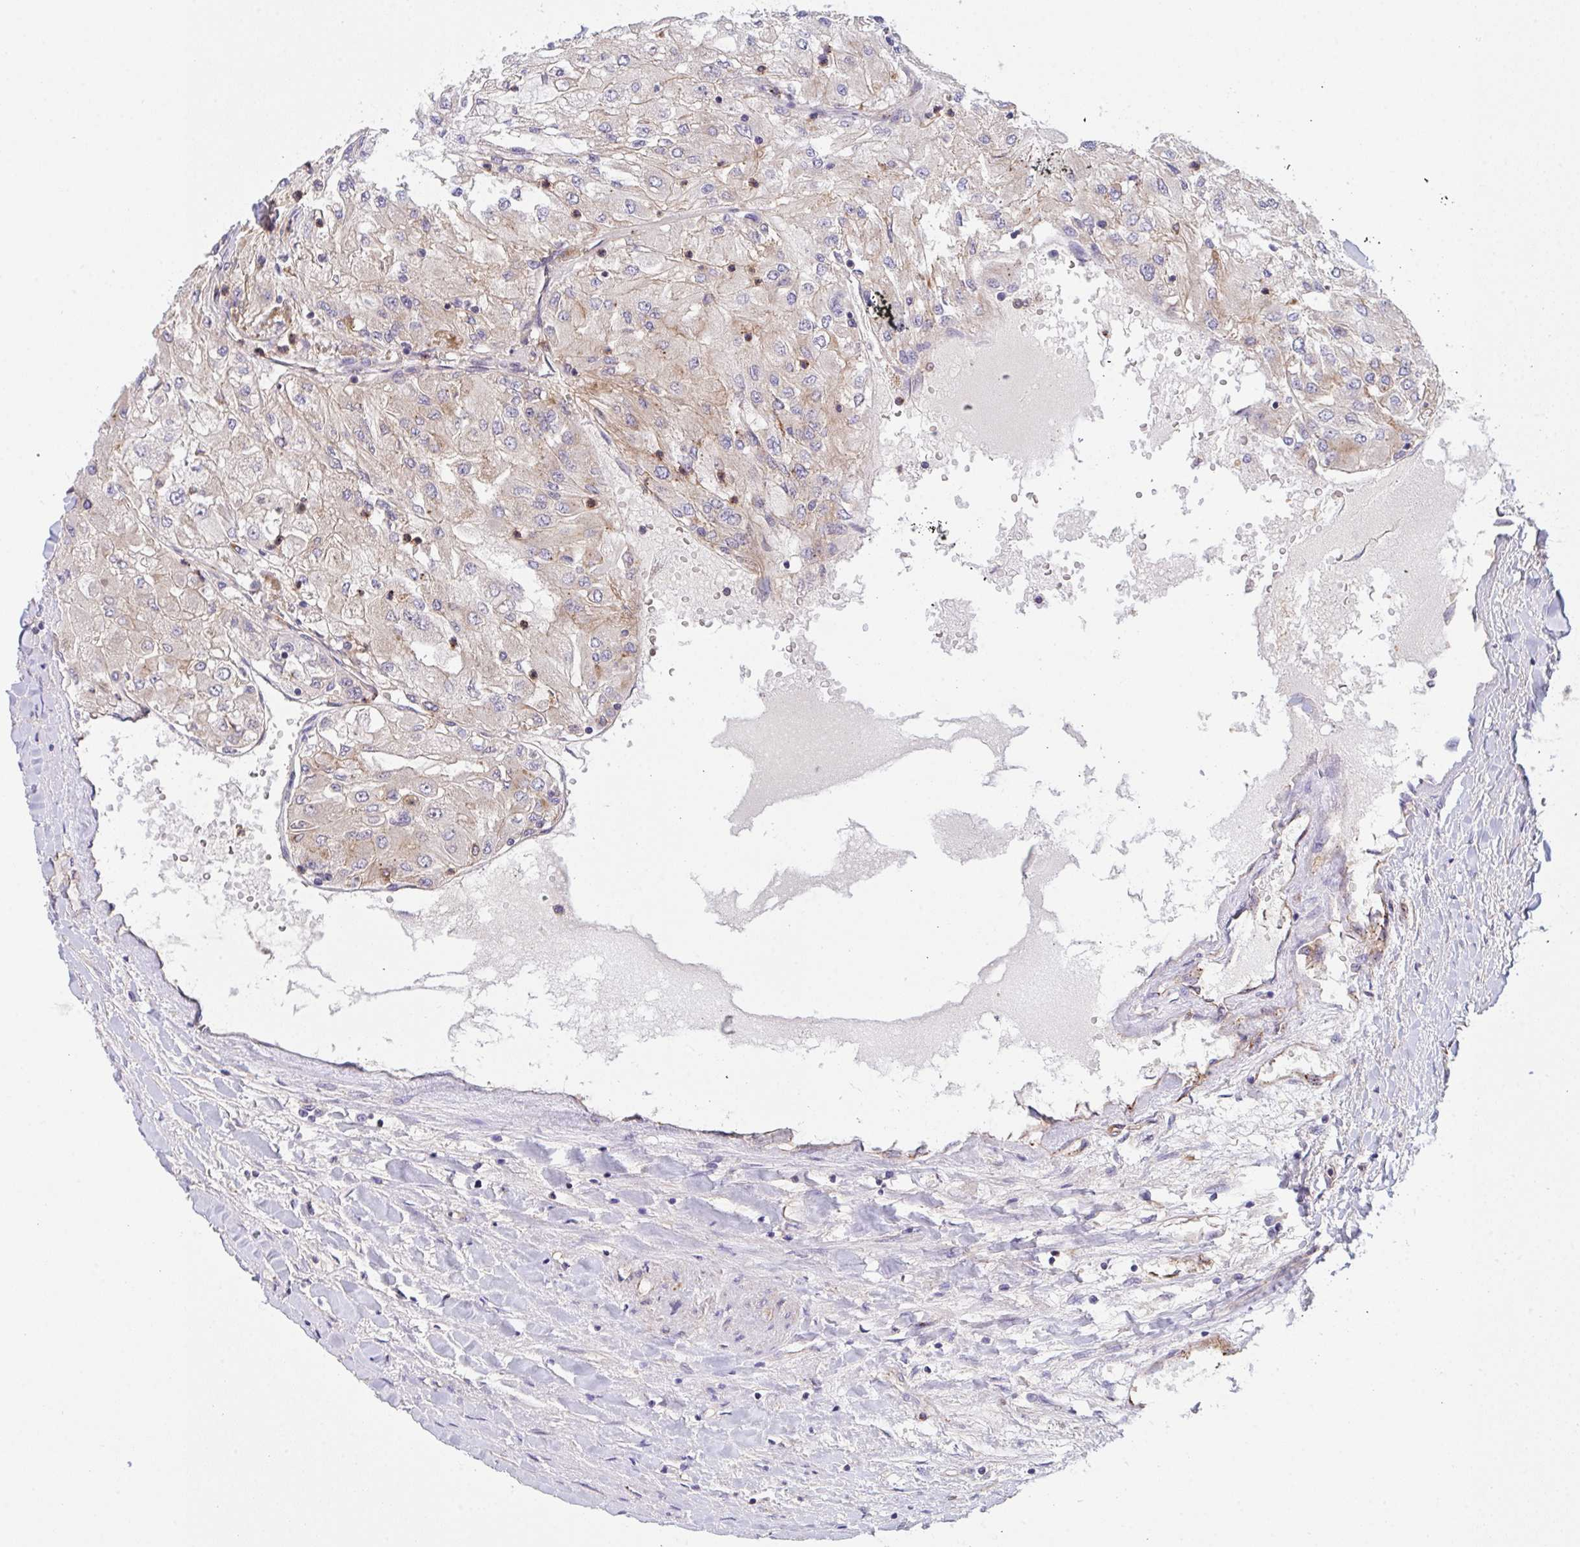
{"staining": {"intensity": "weak", "quantity": "<25%", "location": "cytoplasmic/membranous"}, "tissue": "renal cancer", "cell_type": "Tumor cells", "image_type": "cancer", "snomed": [{"axis": "morphology", "description": "Adenocarcinoma, NOS"}, {"axis": "topography", "description": "Kidney"}], "caption": "Immunohistochemistry (IHC) photomicrograph of neoplastic tissue: human renal cancer stained with DAB reveals no significant protein positivity in tumor cells.", "gene": "C4orf36", "patient": {"sex": "male", "age": 80}}